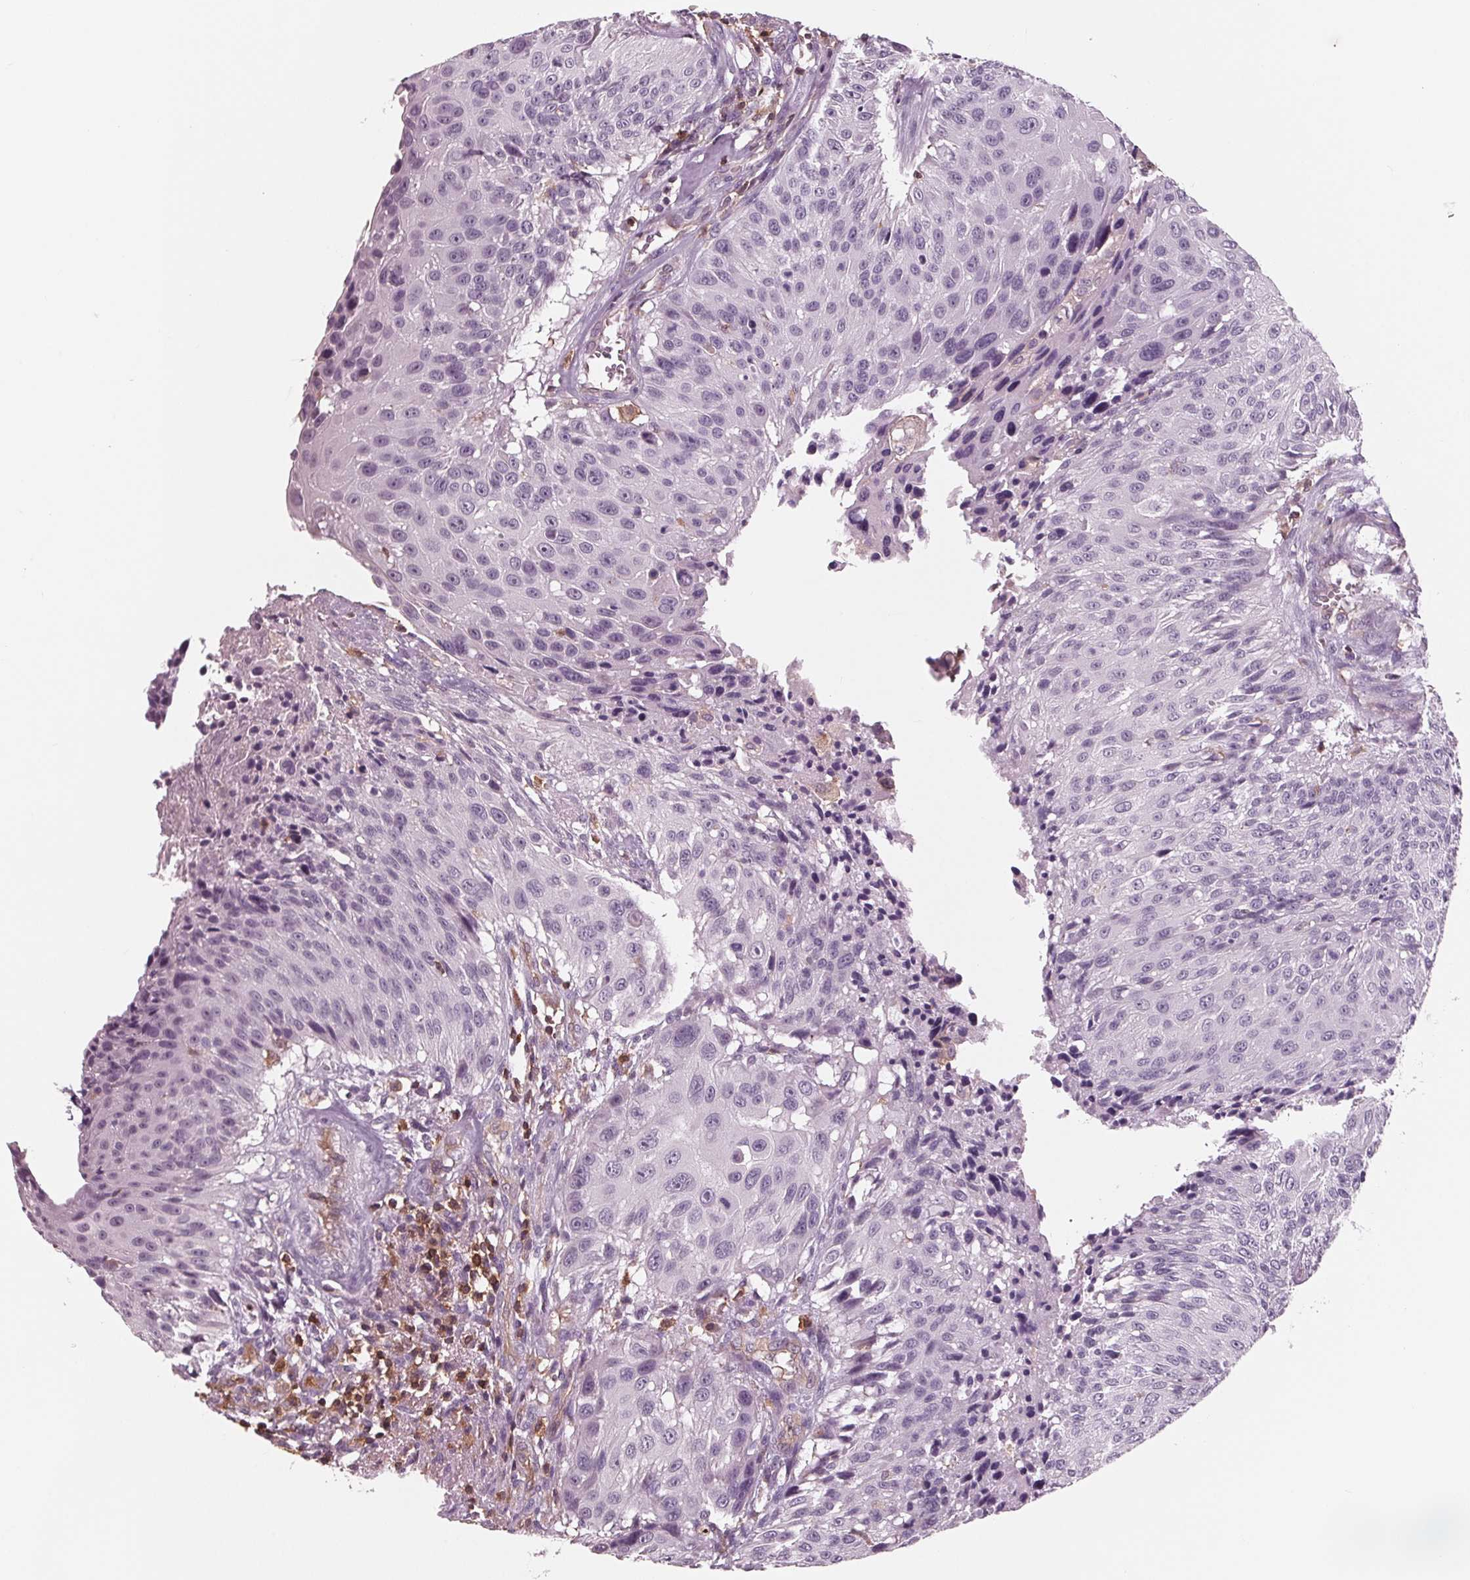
{"staining": {"intensity": "negative", "quantity": "none", "location": "none"}, "tissue": "urothelial cancer", "cell_type": "Tumor cells", "image_type": "cancer", "snomed": [{"axis": "morphology", "description": "Urothelial carcinoma, NOS"}, {"axis": "topography", "description": "Urinary bladder"}], "caption": "An IHC micrograph of transitional cell carcinoma is shown. There is no staining in tumor cells of transitional cell carcinoma.", "gene": "ARHGAP25", "patient": {"sex": "male", "age": 55}}